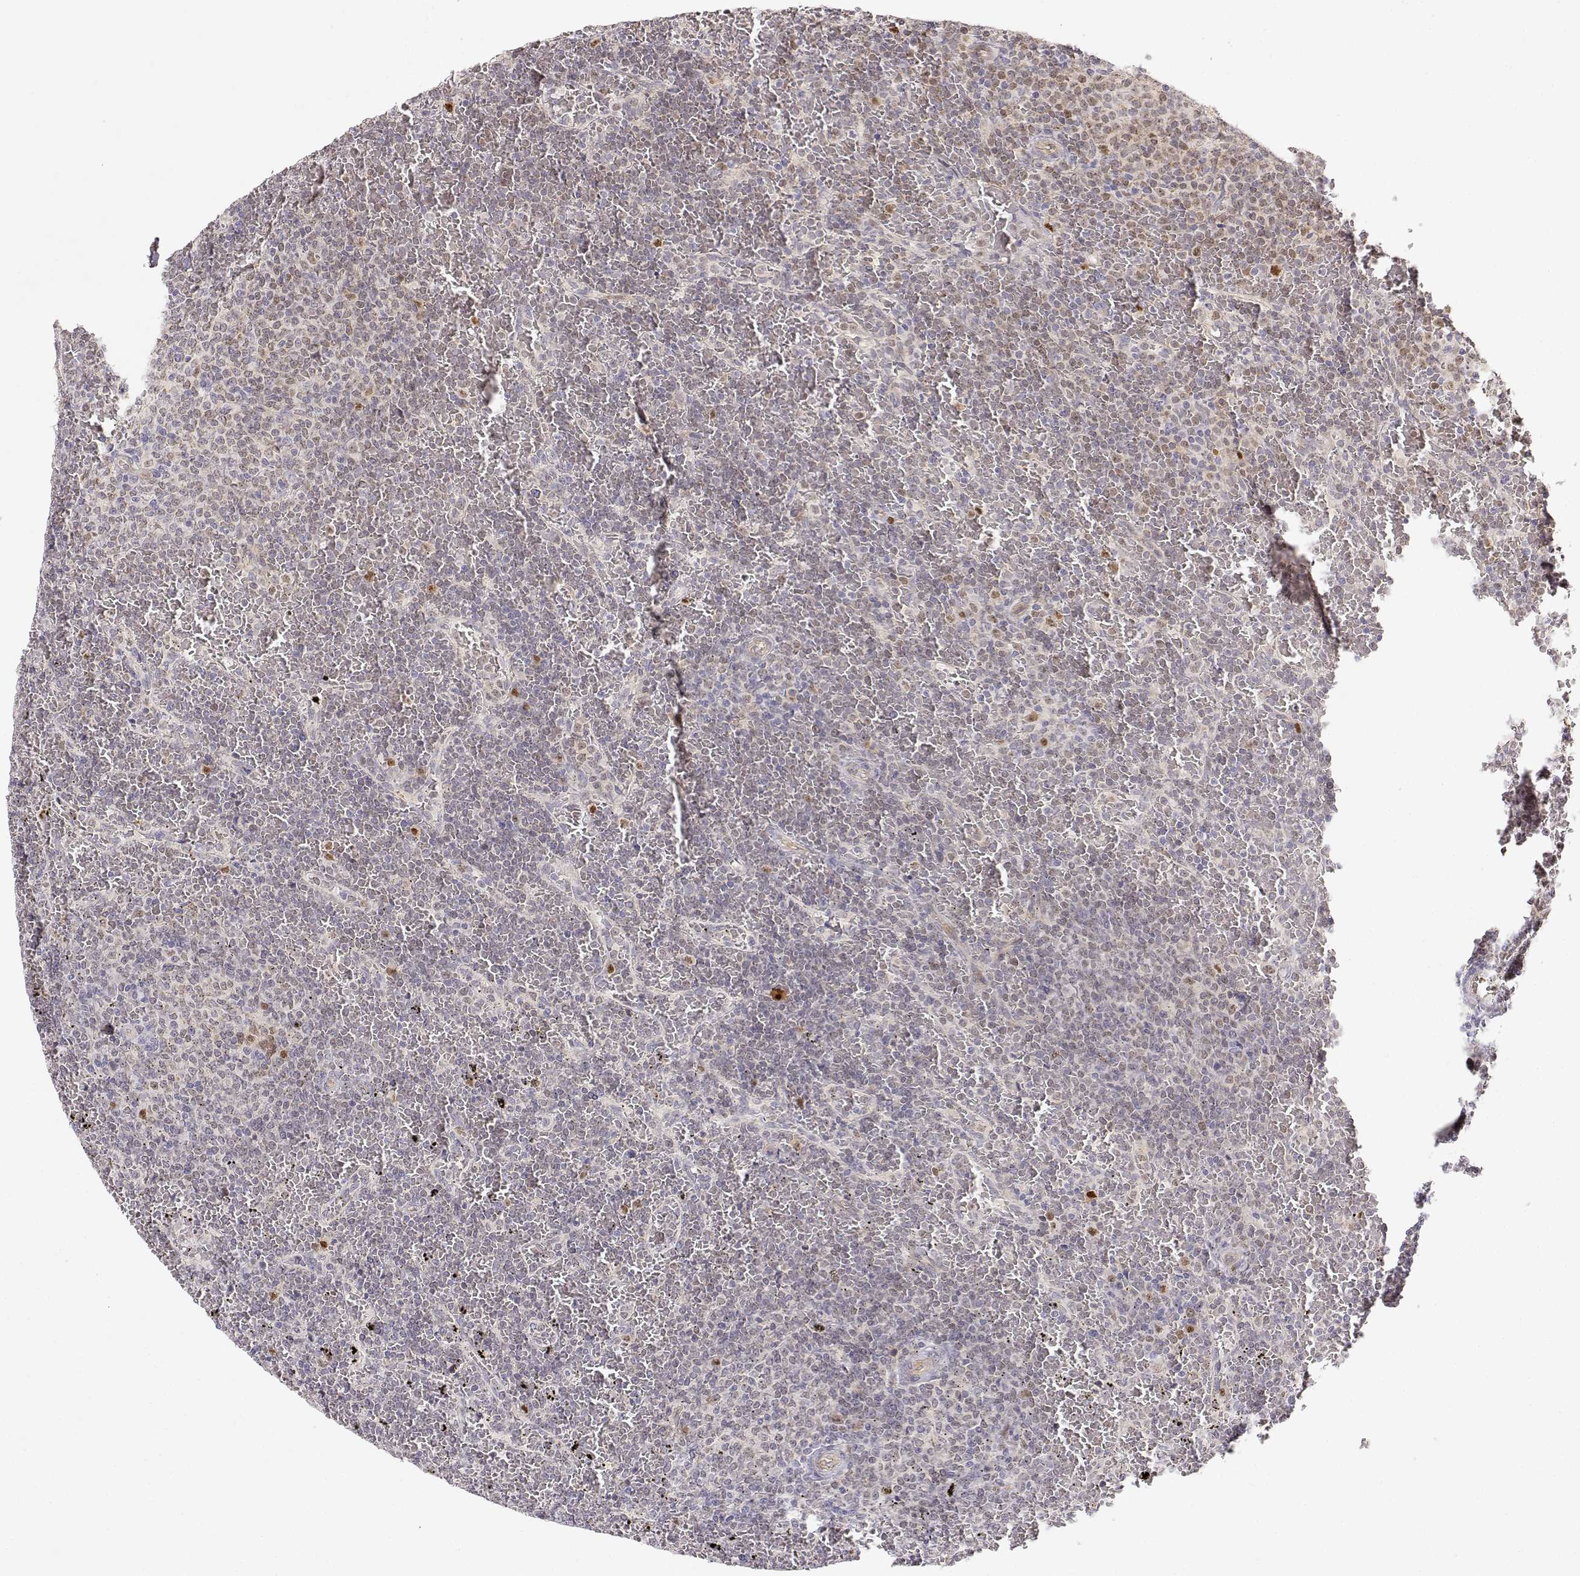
{"staining": {"intensity": "negative", "quantity": "none", "location": "none"}, "tissue": "lymphoma", "cell_type": "Tumor cells", "image_type": "cancer", "snomed": [{"axis": "morphology", "description": "Malignant lymphoma, non-Hodgkin's type, Low grade"}, {"axis": "topography", "description": "Spleen"}], "caption": "This is an IHC image of lymphoma. There is no staining in tumor cells.", "gene": "EAF2", "patient": {"sex": "female", "age": 77}}